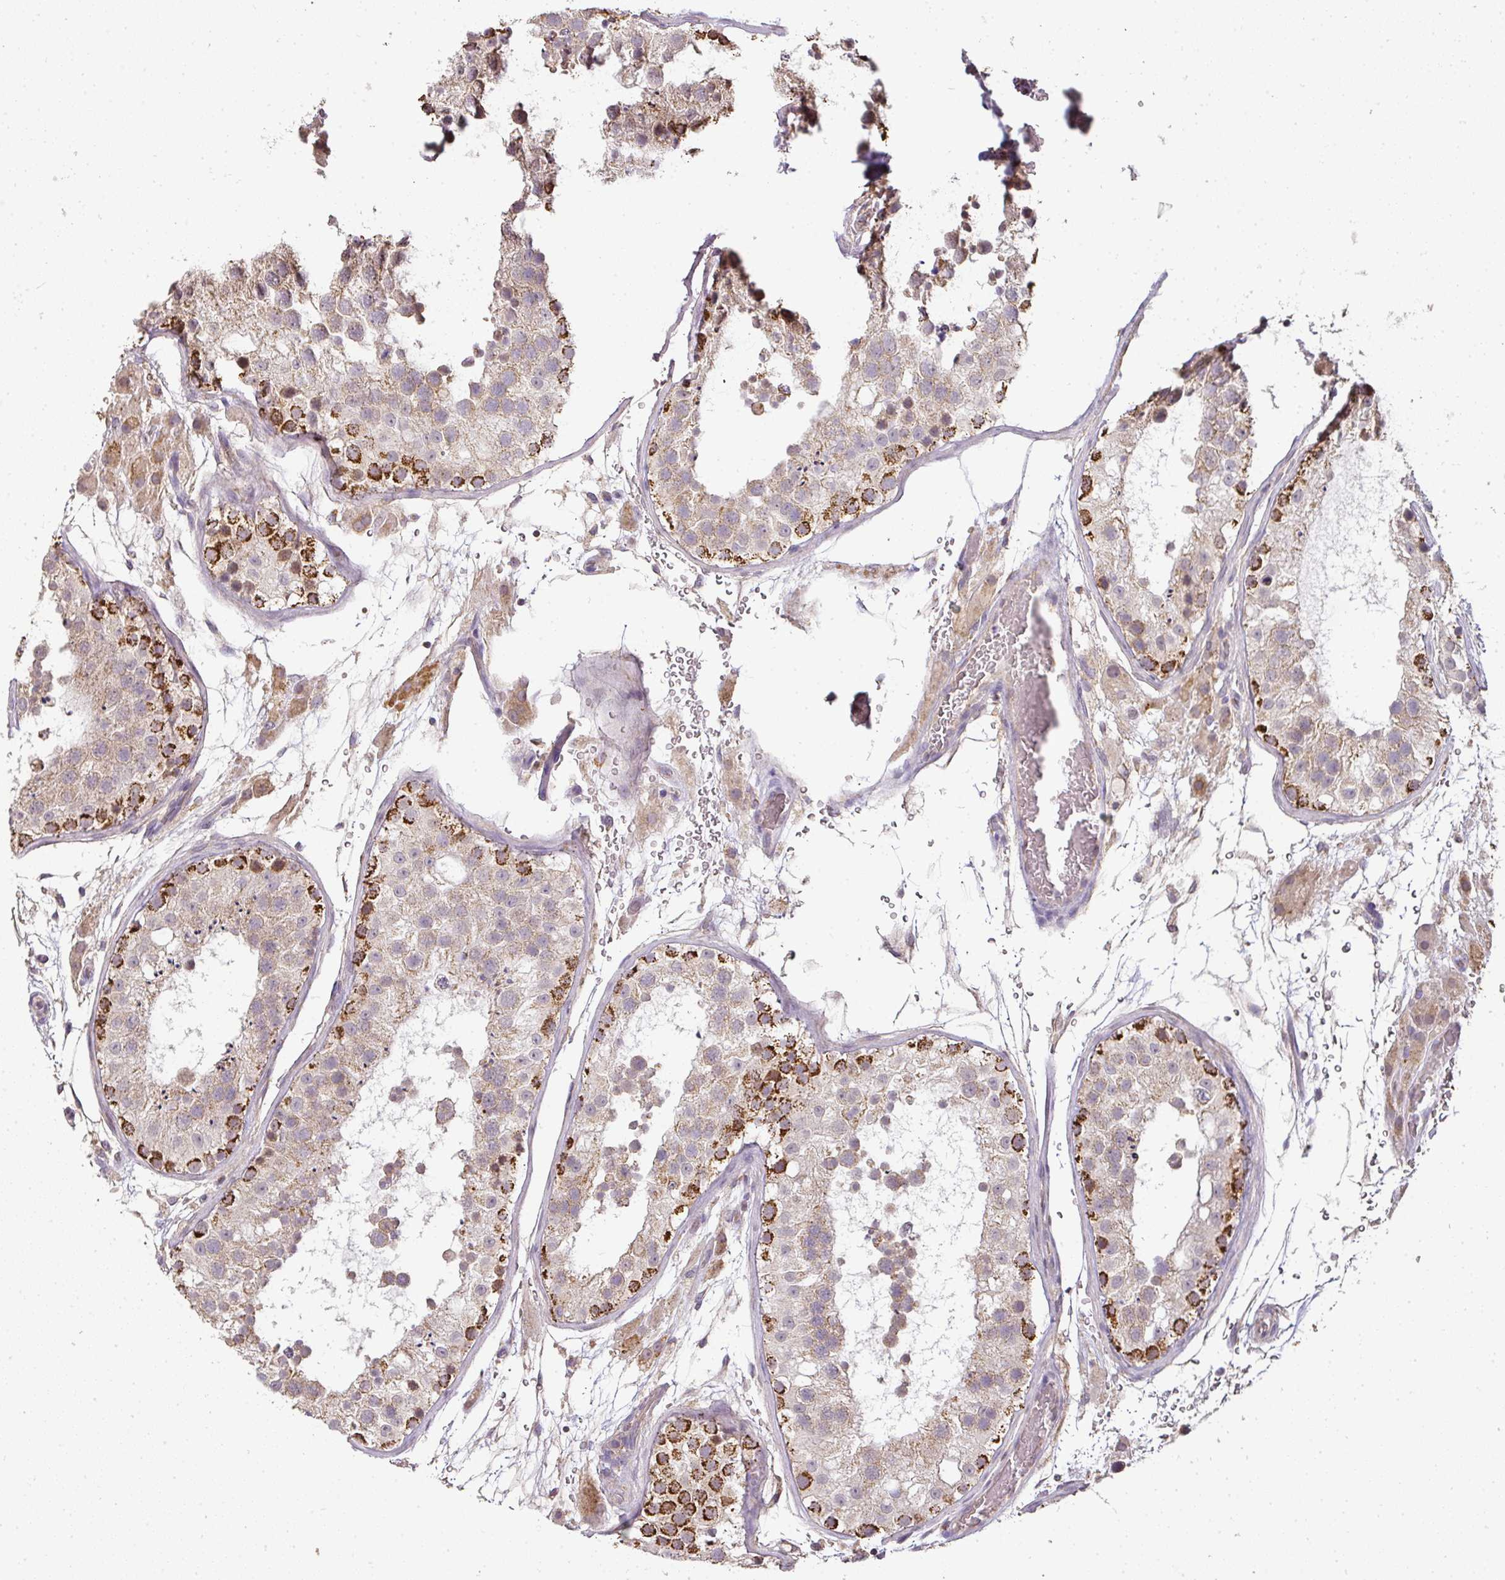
{"staining": {"intensity": "strong", "quantity": "25%-75%", "location": "cytoplasmic/membranous"}, "tissue": "testis", "cell_type": "Cells in seminiferous ducts", "image_type": "normal", "snomed": [{"axis": "morphology", "description": "Normal tissue, NOS"}, {"axis": "topography", "description": "Testis"}], "caption": "Cells in seminiferous ducts display strong cytoplasmic/membranous staining in about 25%-75% of cells in unremarkable testis.", "gene": "MYOM2", "patient": {"sex": "male", "age": 26}}